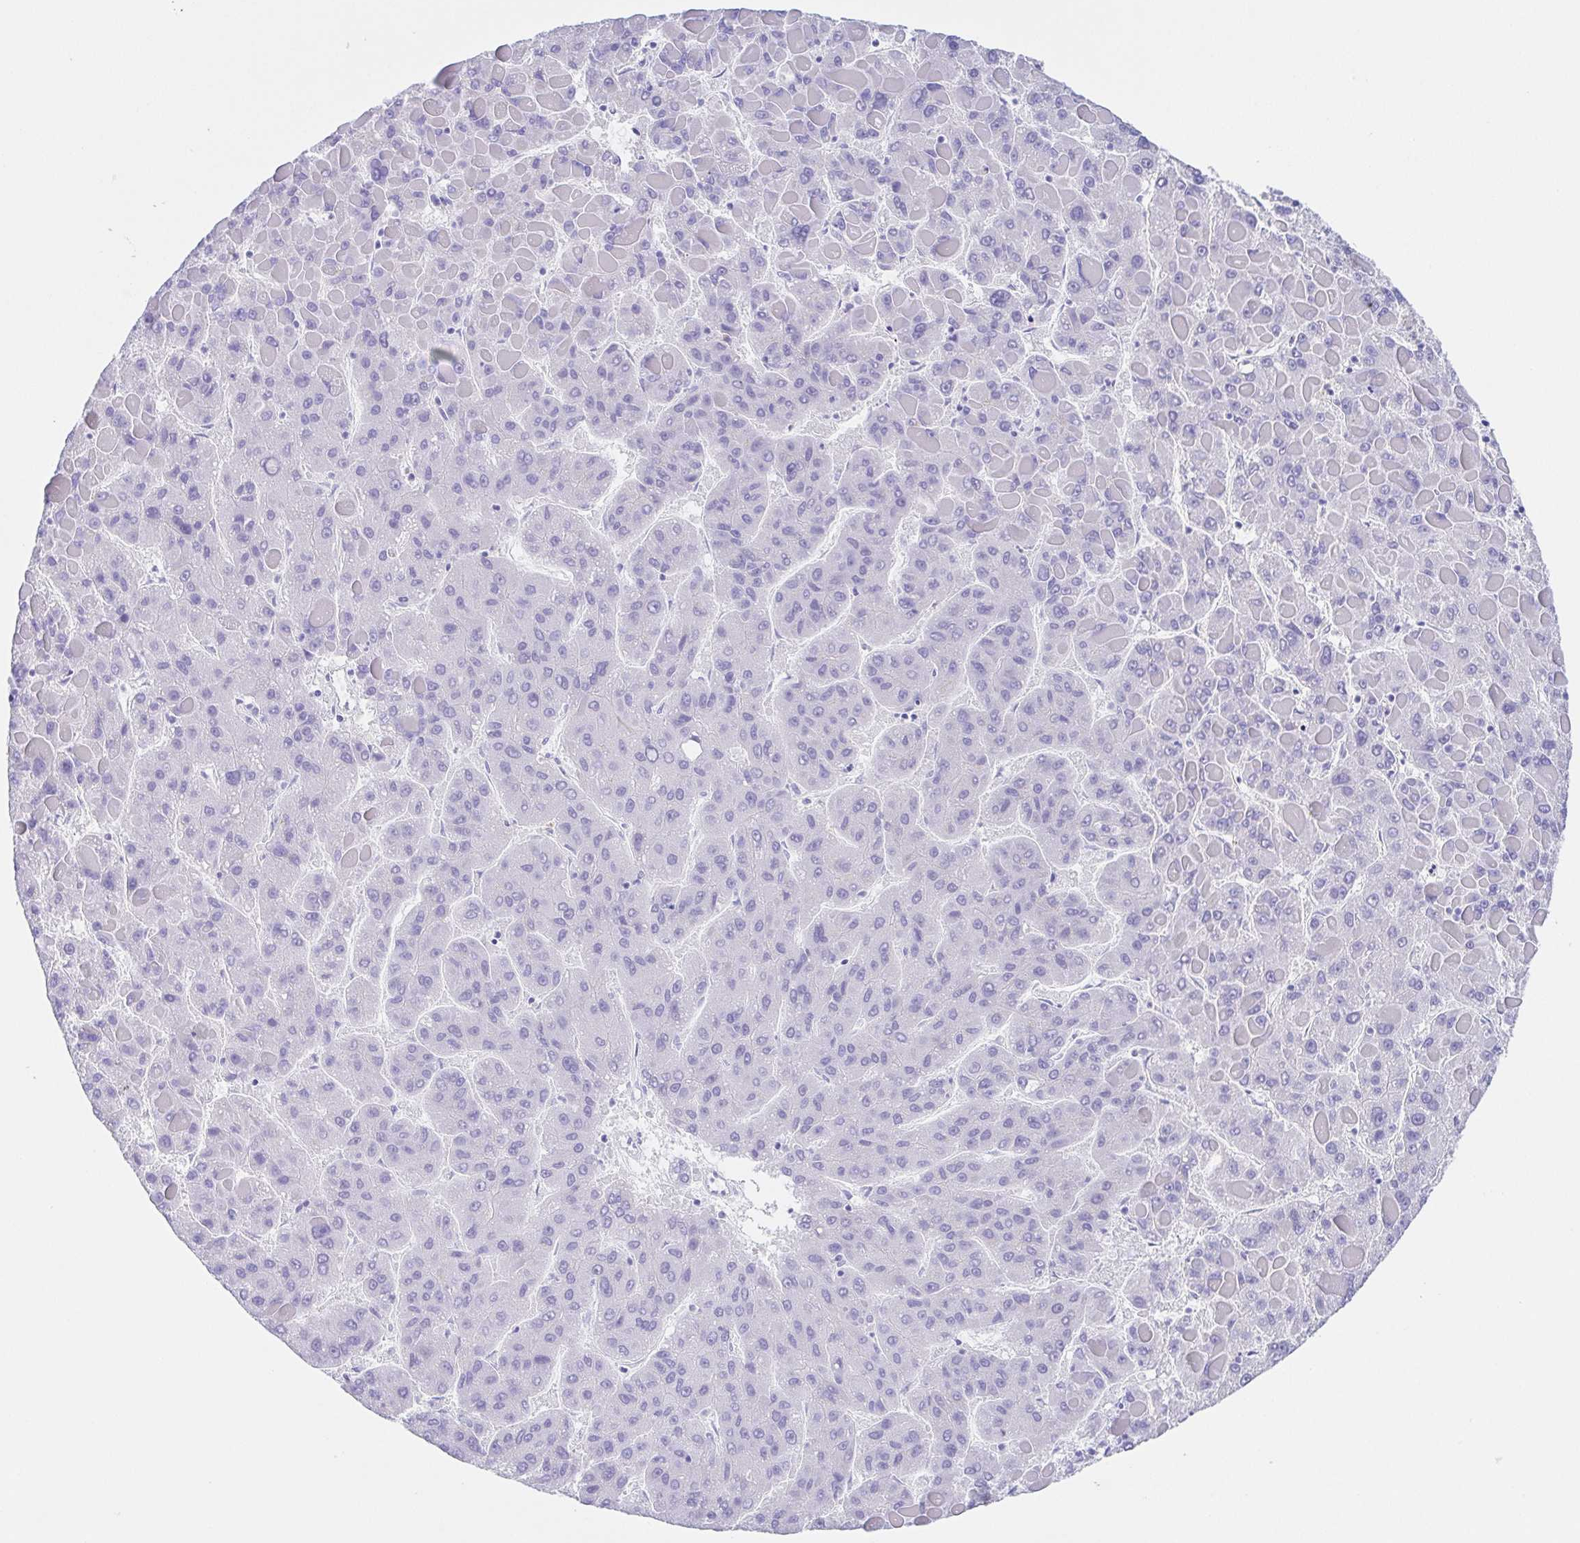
{"staining": {"intensity": "negative", "quantity": "none", "location": "none"}, "tissue": "liver cancer", "cell_type": "Tumor cells", "image_type": "cancer", "snomed": [{"axis": "morphology", "description": "Carcinoma, Hepatocellular, NOS"}, {"axis": "topography", "description": "Liver"}], "caption": "High magnification brightfield microscopy of hepatocellular carcinoma (liver) stained with DAB (brown) and counterstained with hematoxylin (blue): tumor cells show no significant expression.", "gene": "SCG3", "patient": {"sex": "female", "age": 82}}